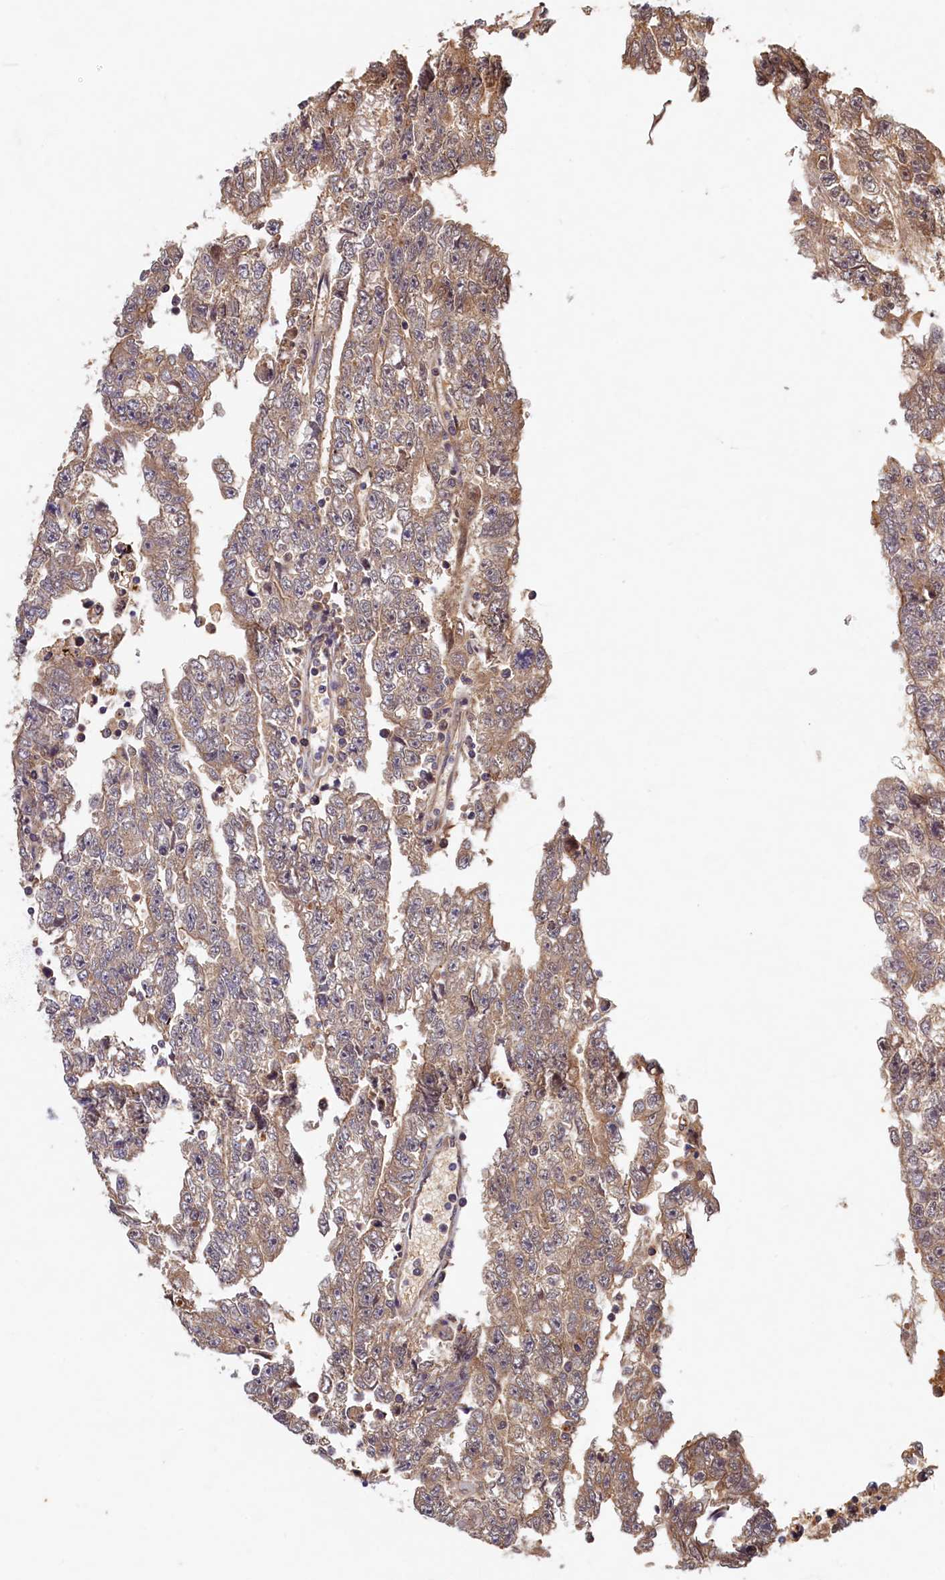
{"staining": {"intensity": "weak", "quantity": "25%-75%", "location": "cytoplasmic/membranous"}, "tissue": "testis cancer", "cell_type": "Tumor cells", "image_type": "cancer", "snomed": [{"axis": "morphology", "description": "Carcinoma, Embryonal, NOS"}, {"axis": "topography", "description": "Testis"}], "caption": "Protein staining displays weak cytoplasmic/membranous positivity in about 25%-75% of tumor cells in testis embryonal carcinoma. (Brightfield microscopy of DAB IHC at high magnification).", "gene": "LCMT2", "patient": {"sex": "male", "age": 25}}